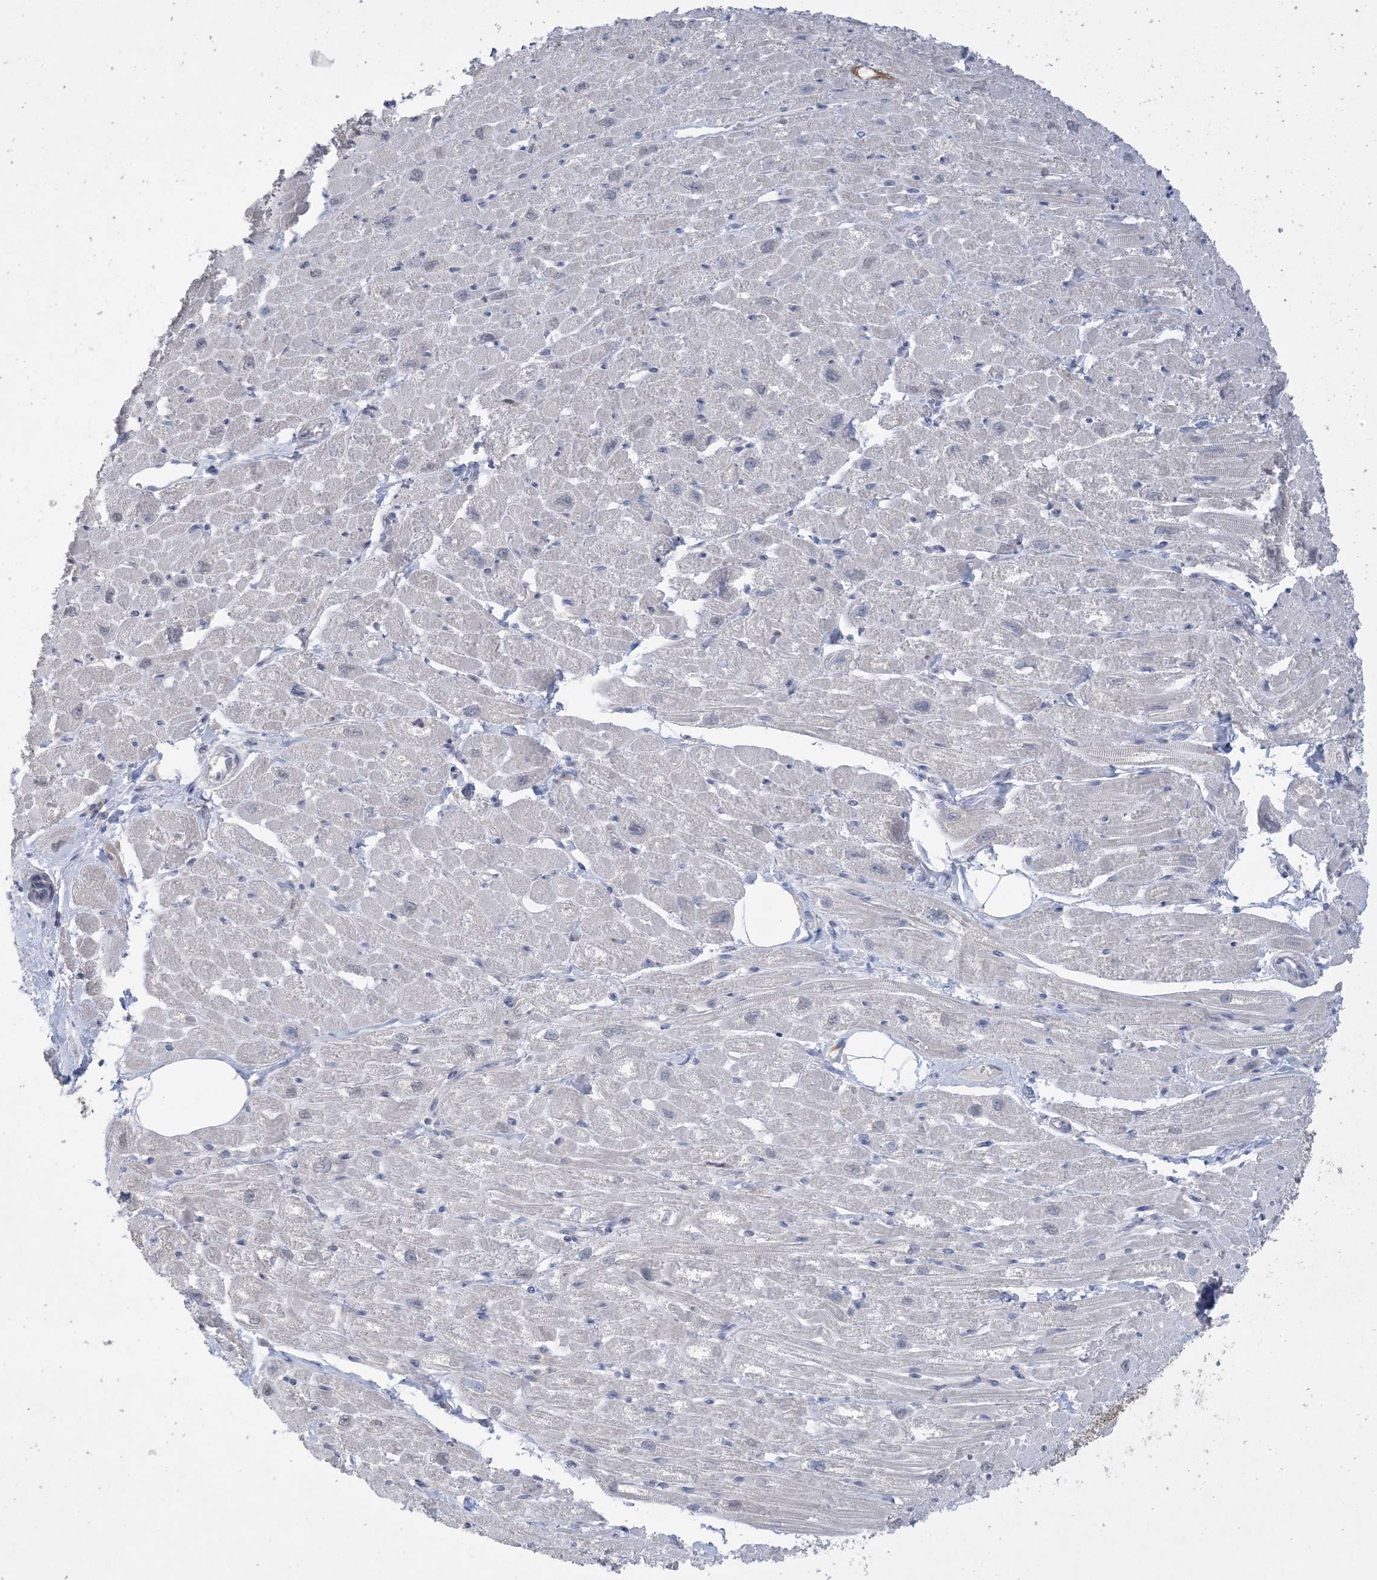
{"staining": {"intensity": "negative", "quantity": "none", "location": "none"}, "tissue": "heart muscle", "cell_type": "Cardiomyocytes", "image_type": "normal", "snomed": [{"axis": "morphology", "description": "Normal tissue, NOS"}, {"axis": "topography", "description": "Heart"}], "caption": "Immunohistochemistry (IHC) photomicrograph of normal heart muscle: human heart muscle stained with DAB (3,3'-diaminobenzidine) exhibits no significant protein staining in cardiomyocytes.", "gene": "HMGCS1", "patient": {"sex": "male", "age": 50}}